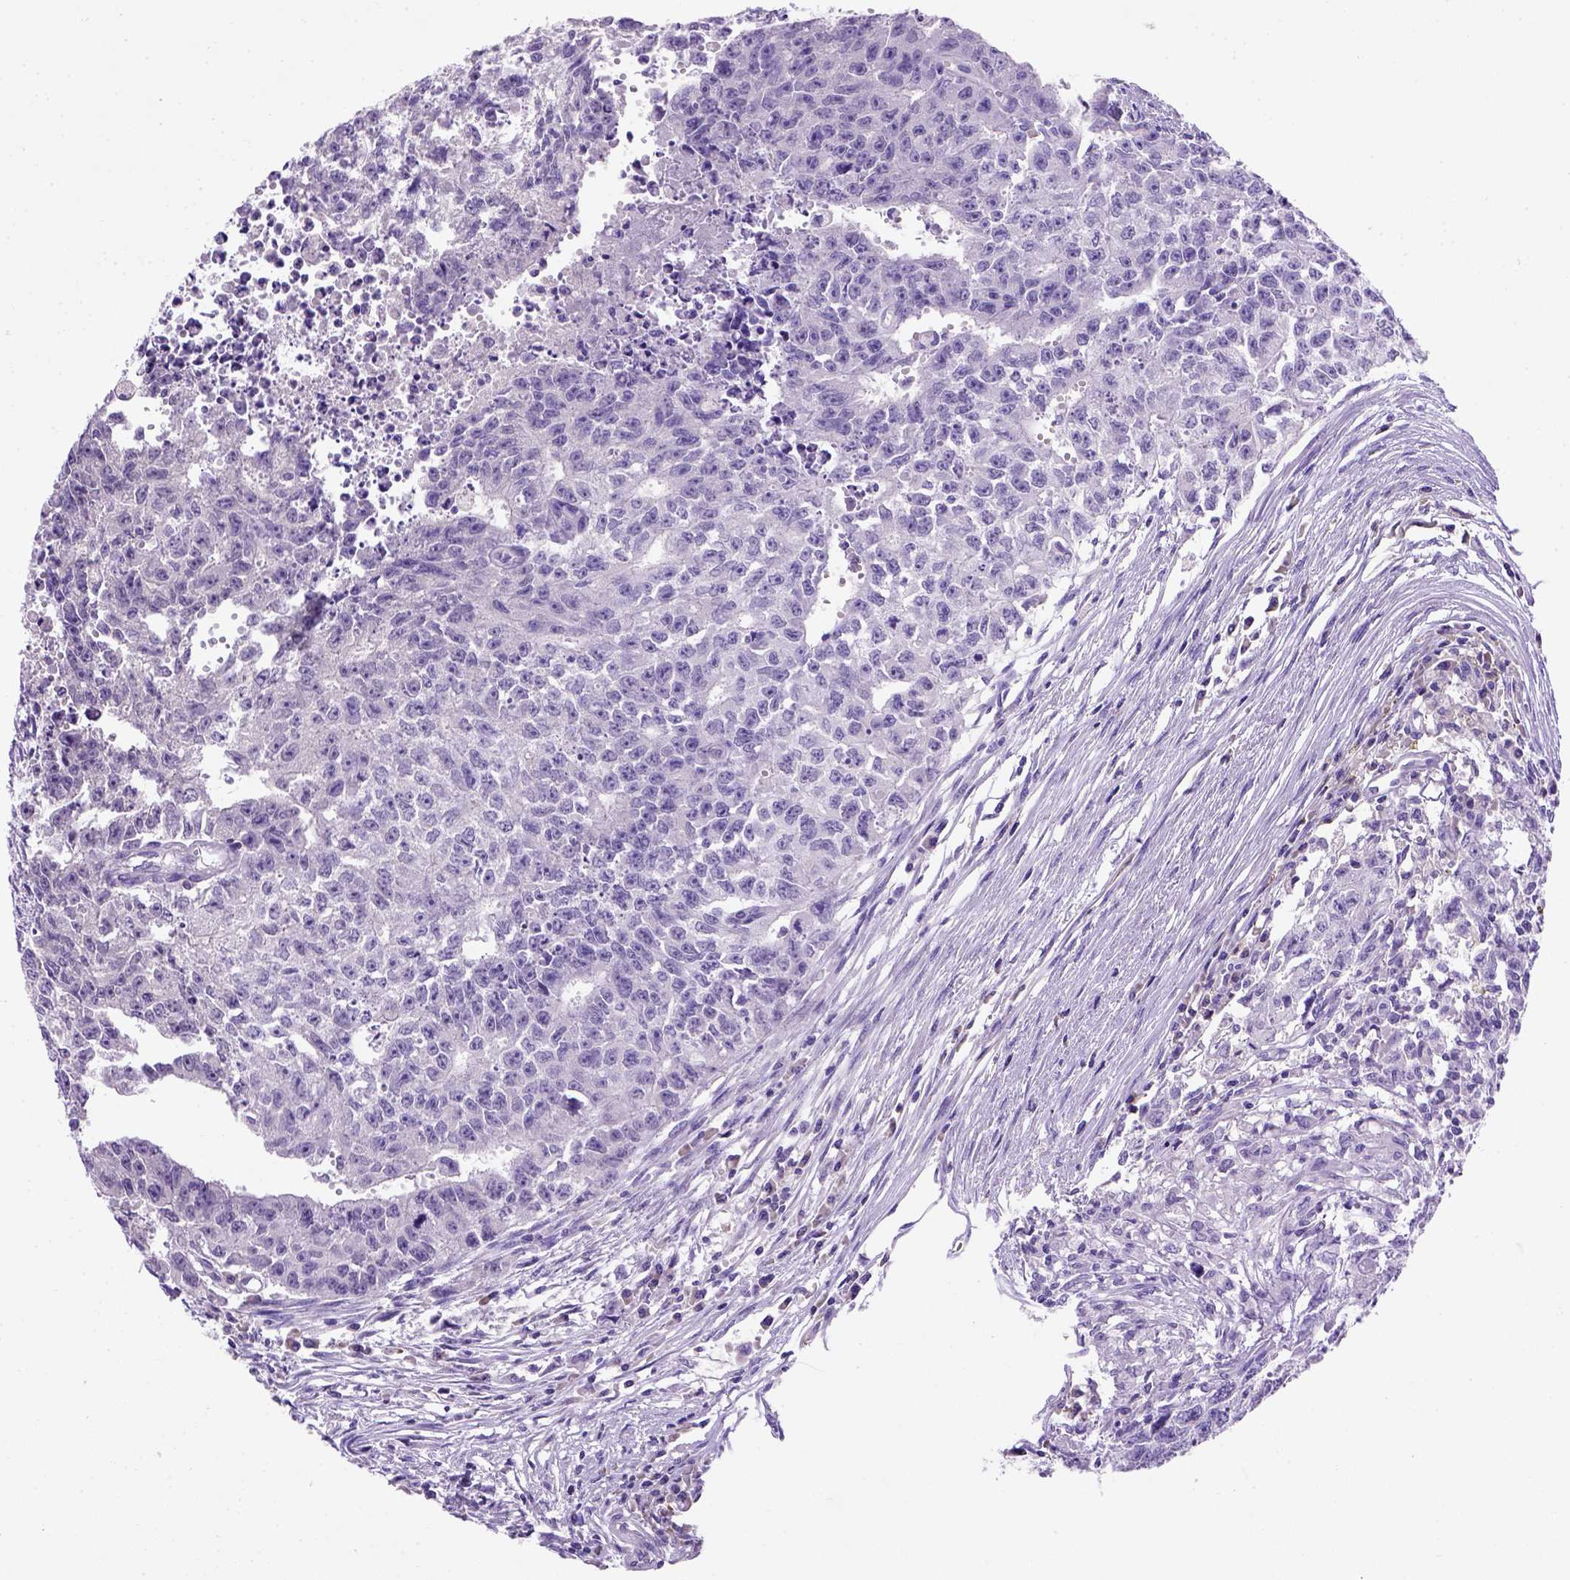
{"staining": {"intensity": "negative", "quantity": "none", "location": "none"}, "tissue": "testis cancer", "cell_type": "Tumor cells", "image_type": "cancer", "snomed": [{"axis": "morphology", "description": "Carcinoma, Embryonal, NOS"}, {"axis": "morphology", "description": "Teratoma, malignant, NOS"}, {"axis": "topography", "description": "Testis"}], "caption": "This is a histopathology image of immunohistochemistry staining of testis teratoma (malignant), which shows no expression in tumor cells. Brightfield microscopy of immunohistochemistry stained with DAB (brown) and hematoxylin (blue), captured at high magnification.", "gene": "FAM81B", "patient": {"sex": "male", "age": 24}}